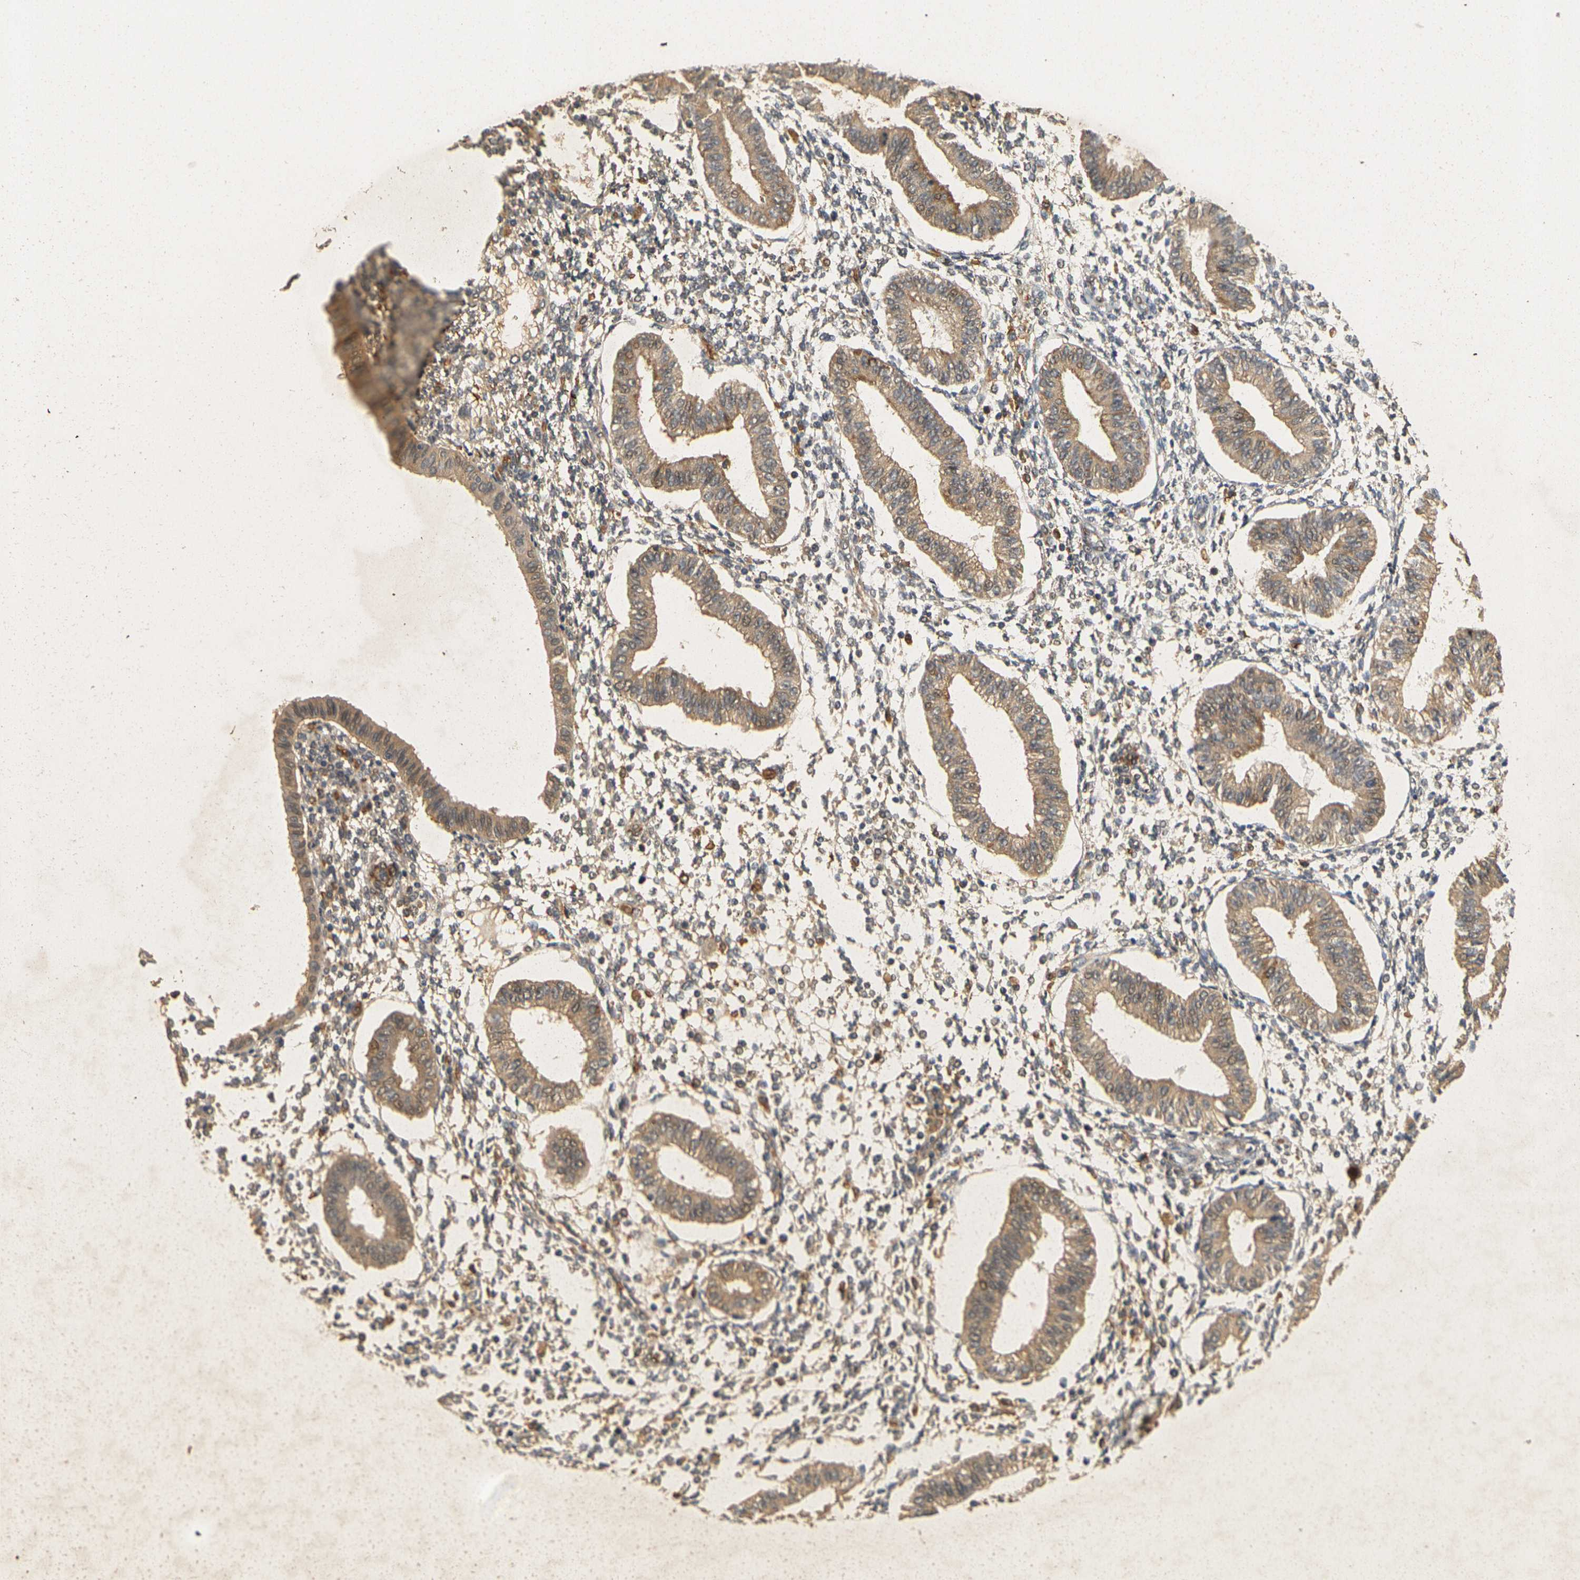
{"staining": {"intensity": "moderate", "quantity": "<25%", "location": "cytoplasmic/membranous"}, "tissue": "endometrium", "cell_type": "Cells in endometrial stroma", "image_type": "normal", "snomed": [{"axis": "morphology", "description": "Normal tissue, NOS"}, {"axis": "topography", "description": "Endometrium"}], "caption": "Endometrium stained for a protein reveals moderate cytoplasmic/membranous positivity in cells in endometrial stroma.", "gene": "MEGF9", "patient": {"sex": "female", "age": 50}}